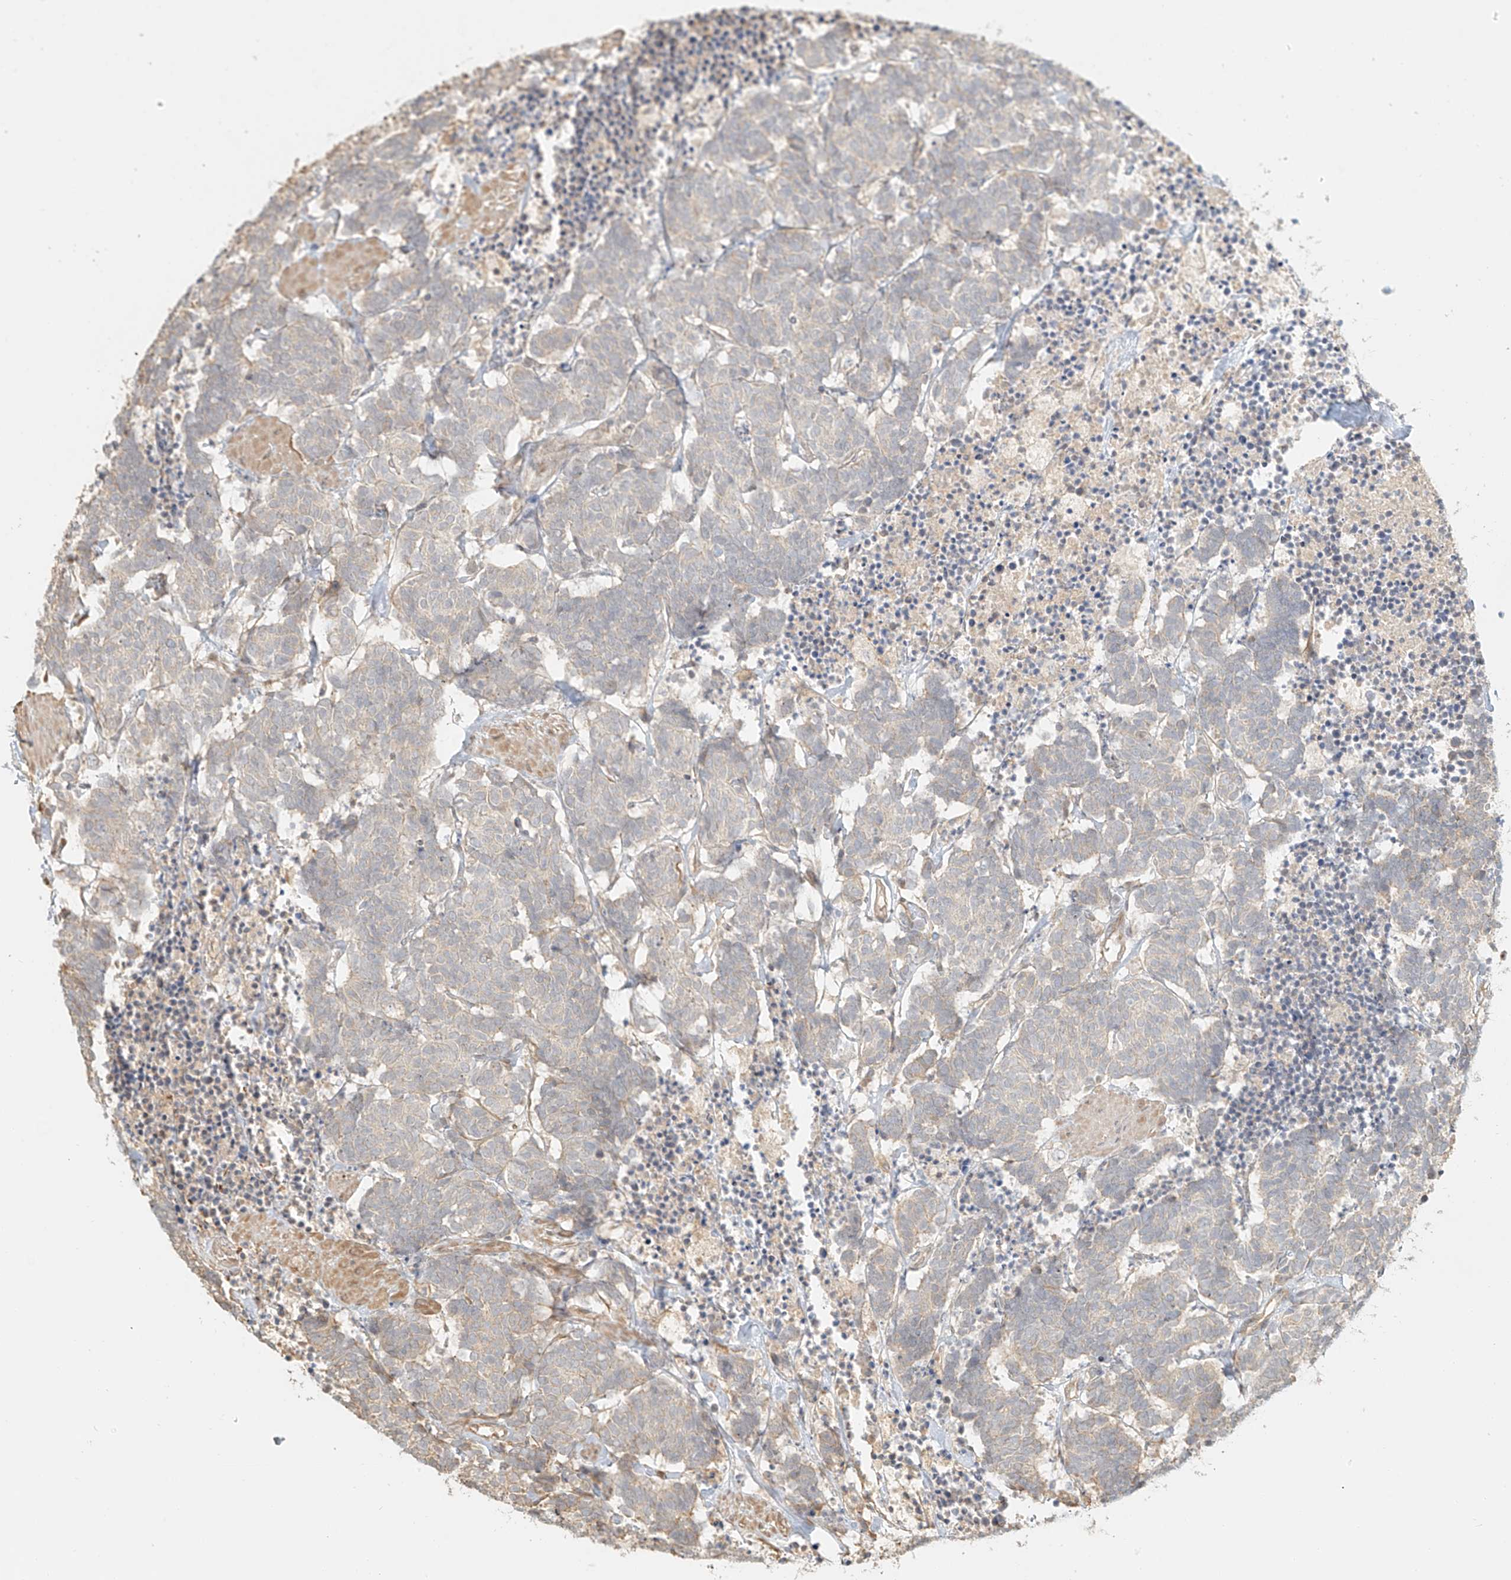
{"staining": {"intensity": "negative", "quantity": "none", "location": "none"}, "tissue": "carcinoid", "cell_type": "Tumor cells", "image_type": "cancer", "snomed": [{"axis": "morphology", "description": "Carcinoma, NOS"}, {"axis": "morphology", "description": "Carcinoid, malignant, NOS"}, {"axis": "topography", "description": "Urinary bladder"}], "caption": "There is no significant expression in tumor cells of carcinoid (malignant).", "gene": "UPK1B", "patient": {"sex": "male", "age": 57}}